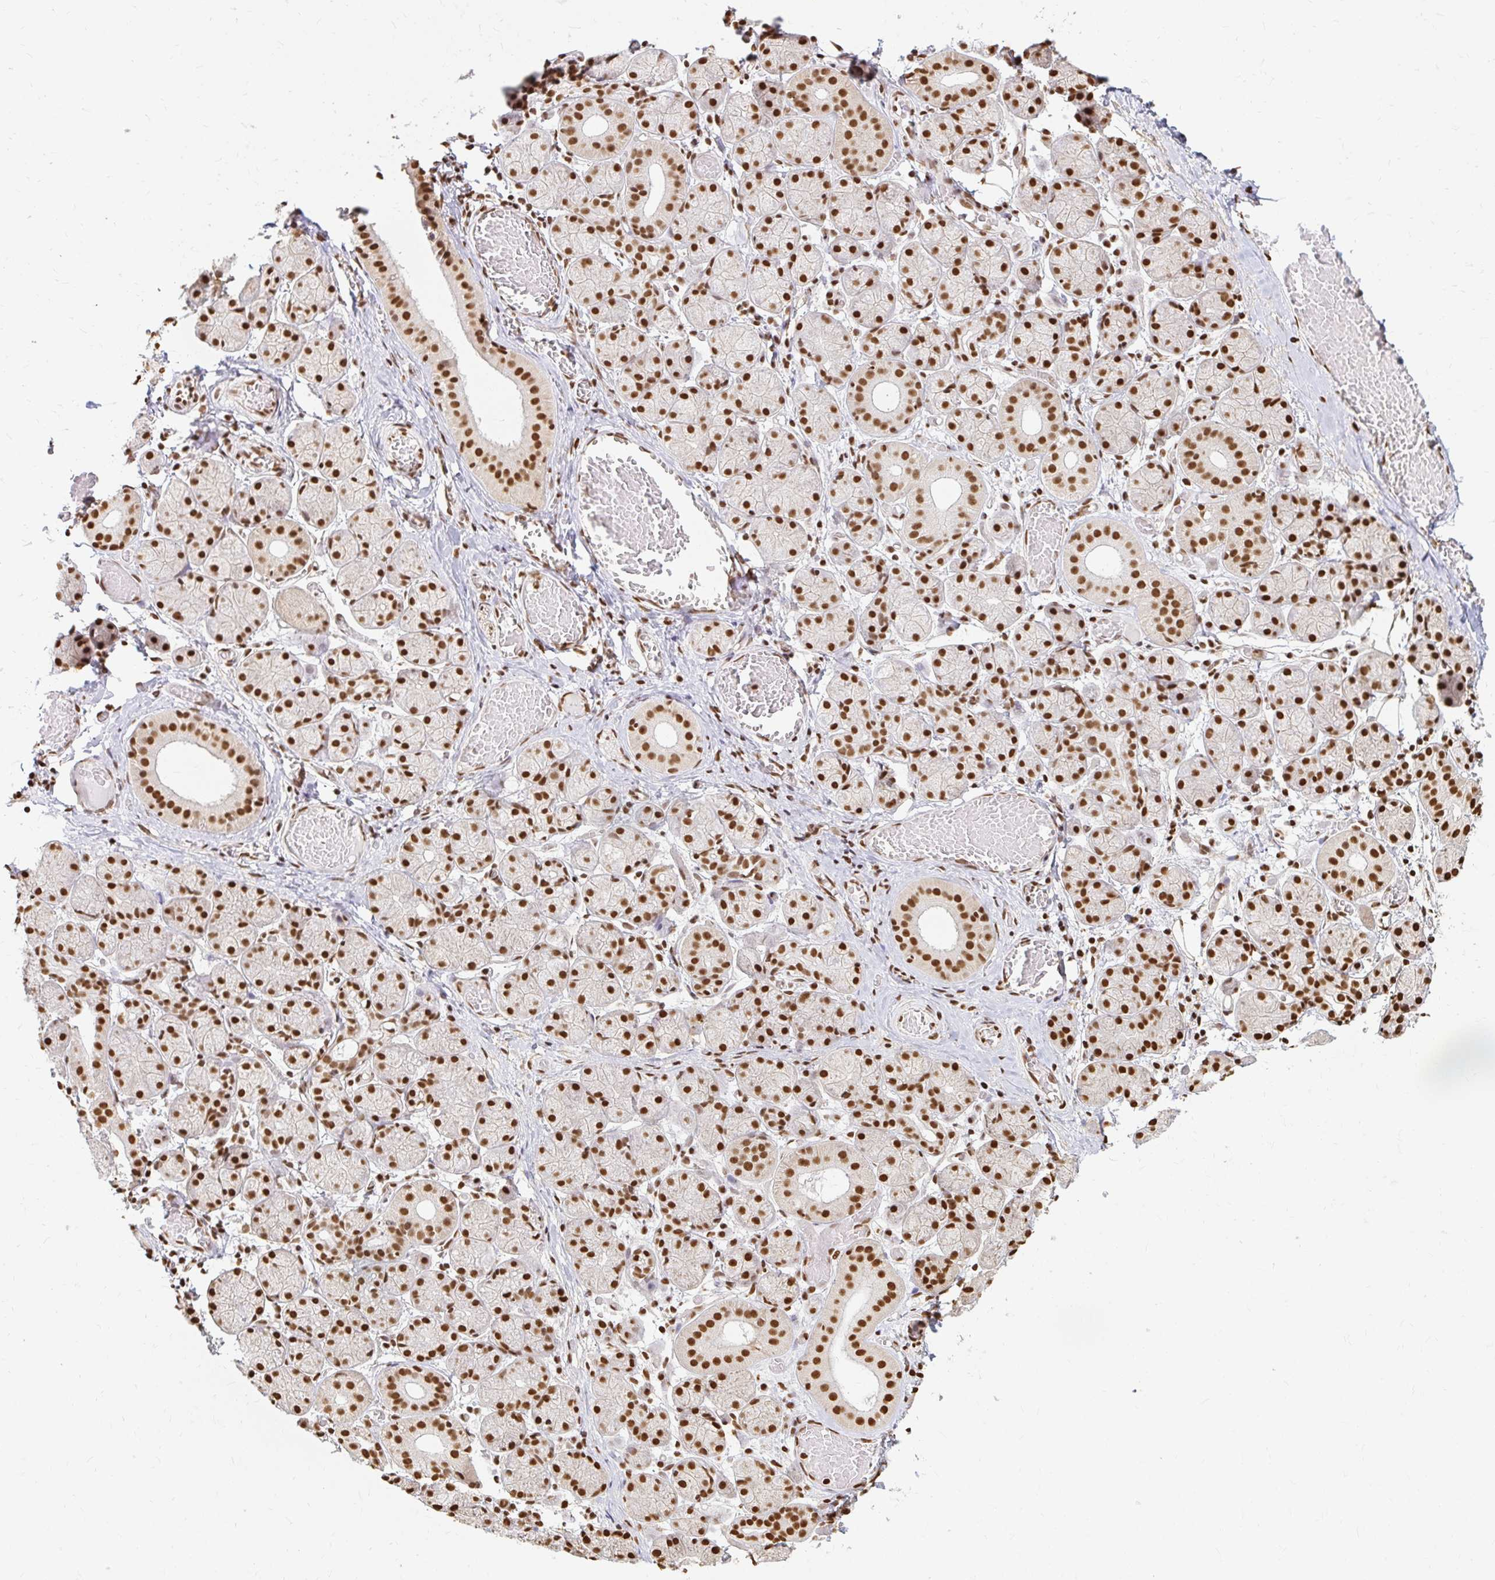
{"staining": {"intensity": "strong", "quantity": ">75%", "location": "nuclear"}, "tissue": "salivary gland", "cell_type": "Glandular cells", "image_type": "normal", "snomed": [{"axis": "morphology", "description": "Normal tissue, NOS"}, {"axis": "topography", "description": "Salivary gland"}], "caption": "Strong nuclear staining is identified in about >75% of glandular cells in unremarkable salivary gland. The protein is shown in brown color, while the nuclei are stained blue.", "gene": "HNRNPU", "patient": {"sex": "female", "age": 24}}